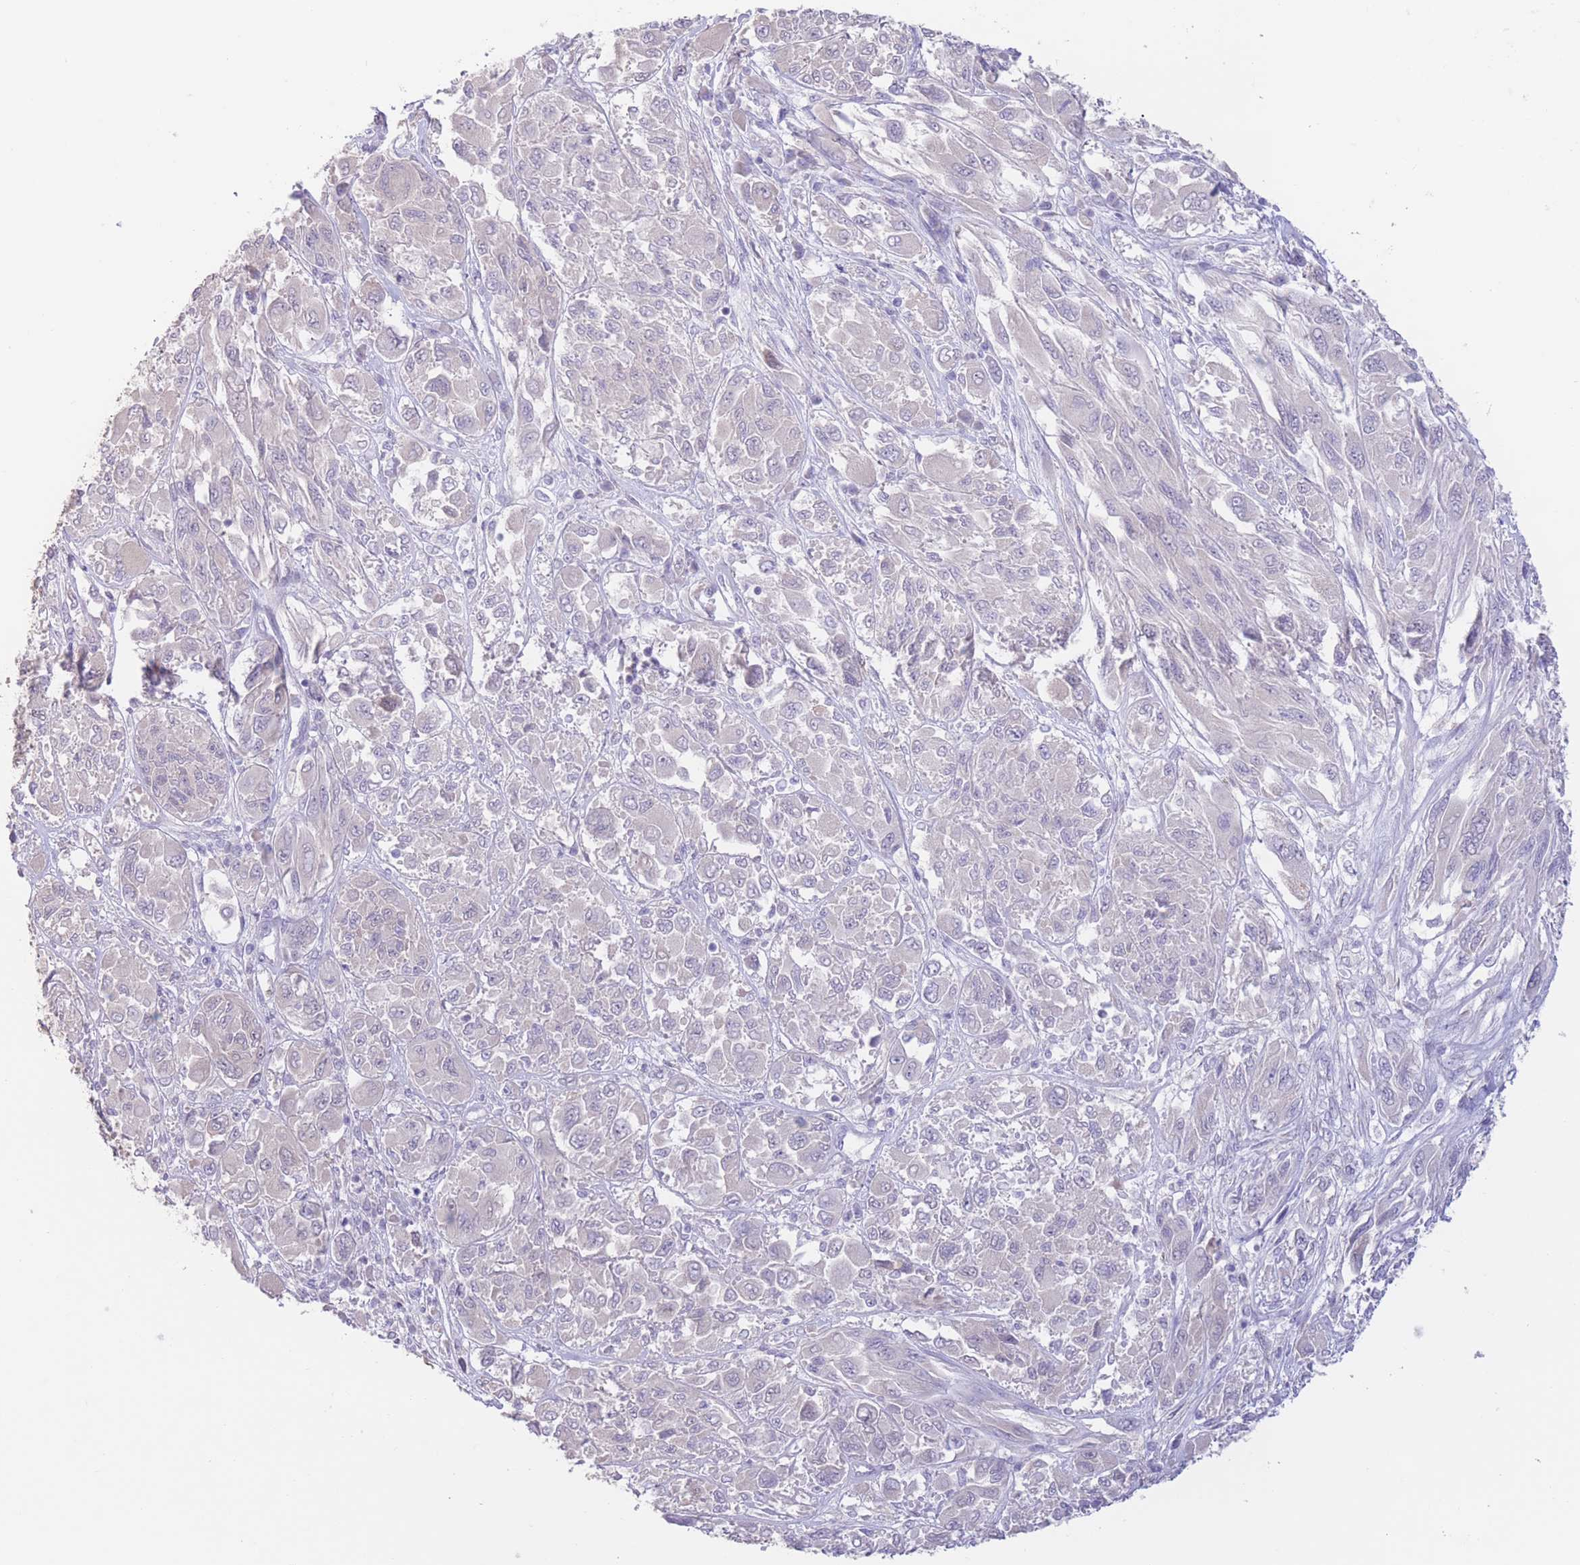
{"staining": {"intensity": "negative", "quantity": "none", "location": "none"}, "tissue": "melanoma", "cell_type": "Tumor cells", "image_type": "cancer", "snomed": [{"axis": "morphology", "description": "Malignant melanoma, NOS"}, {"axis": "topography", "description": "Skin"}], "caption": "DAB immunohistochemical staining of melanoma displays no significant staining in tumor cells.", "gene": "FAH", "patient": {"sex": "female", "age": 91}}